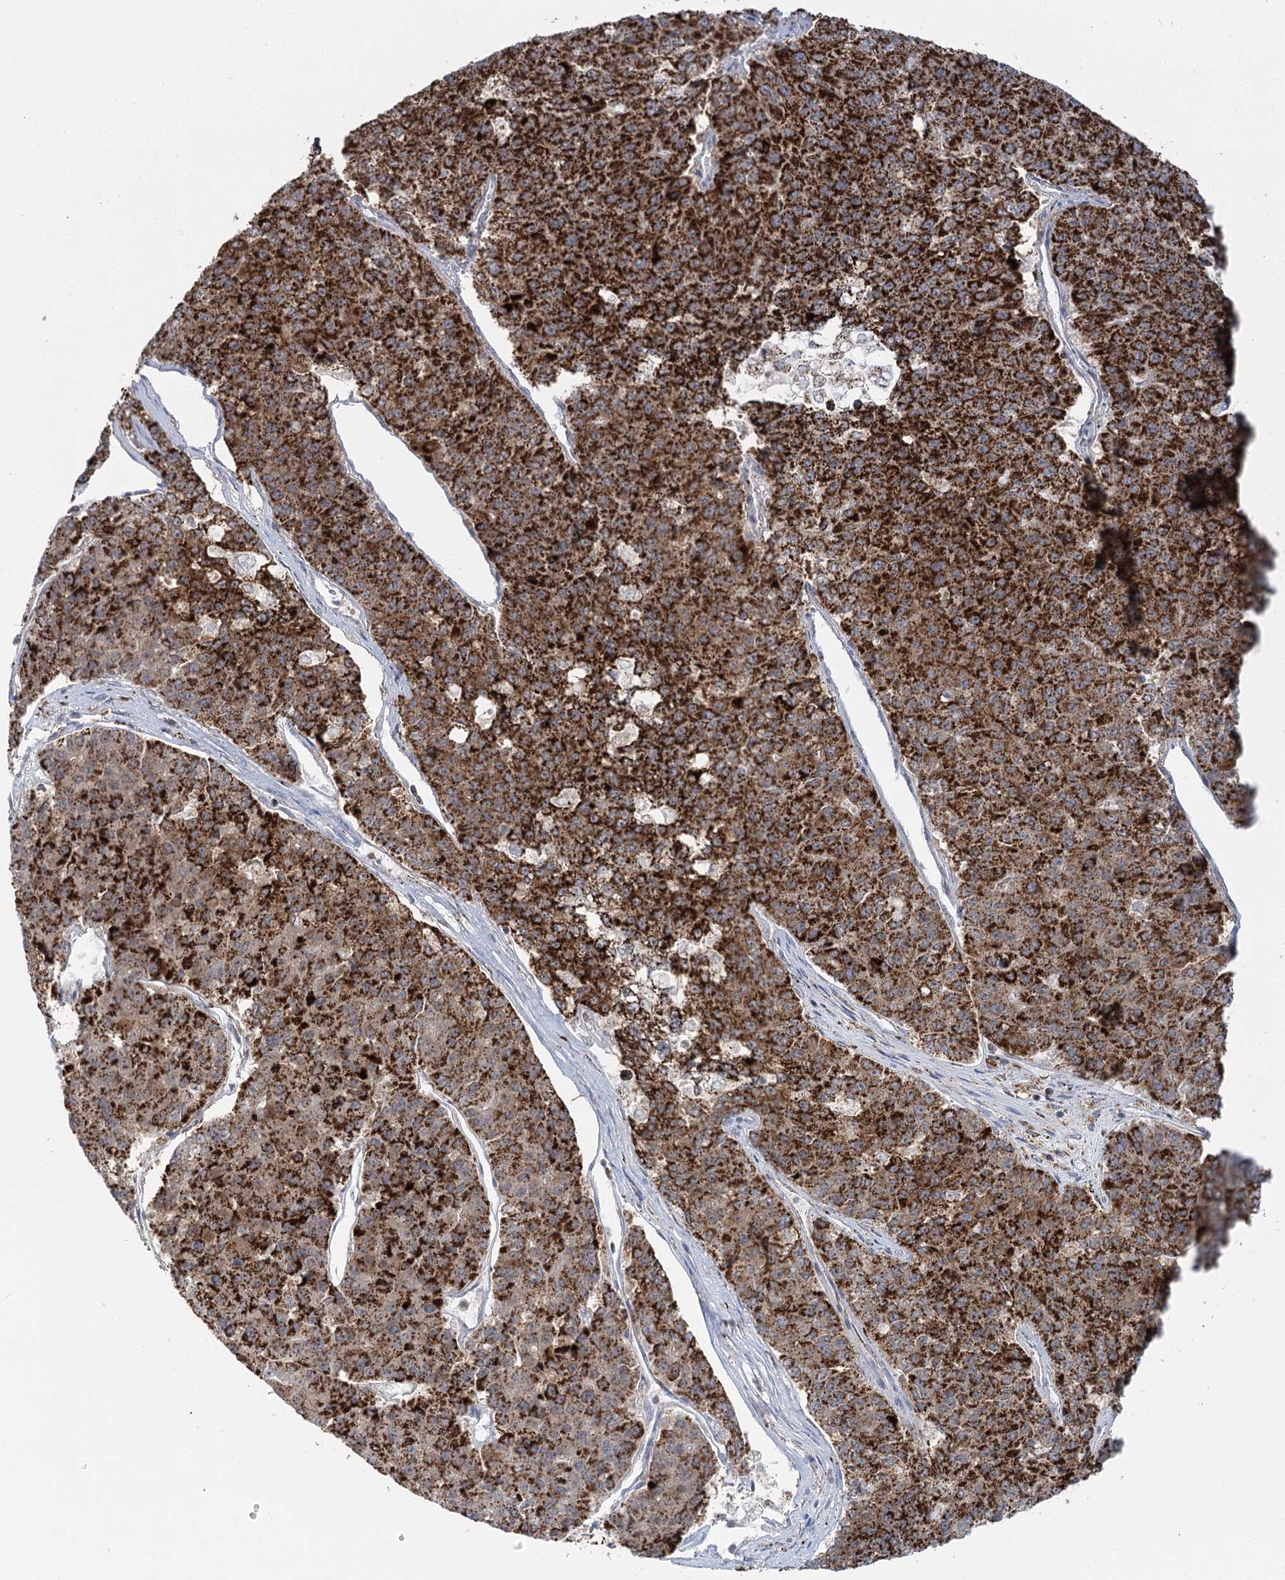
{"staining": {"intensity": "strong", "quantity": ">75%", "location": "cytoplasmic/membranous"}, "tissue": "pancreatic cancer", "cell_type": "Tumor cells", "image_type": "cancer", "snomed": [{"axis": "morphology", "description": "Adenocarcinoma, NOS"}, {"axis": "topography", "description": "Pancreas"}], "caption": "Protein analysis of pancreatic adenocarcinoma tissue displays strong cytoplasmic/membranous positivity in about >75% of tumor cells.", "gene": "TAS1R1", "patient": {"sex": "male", "age": 50}}